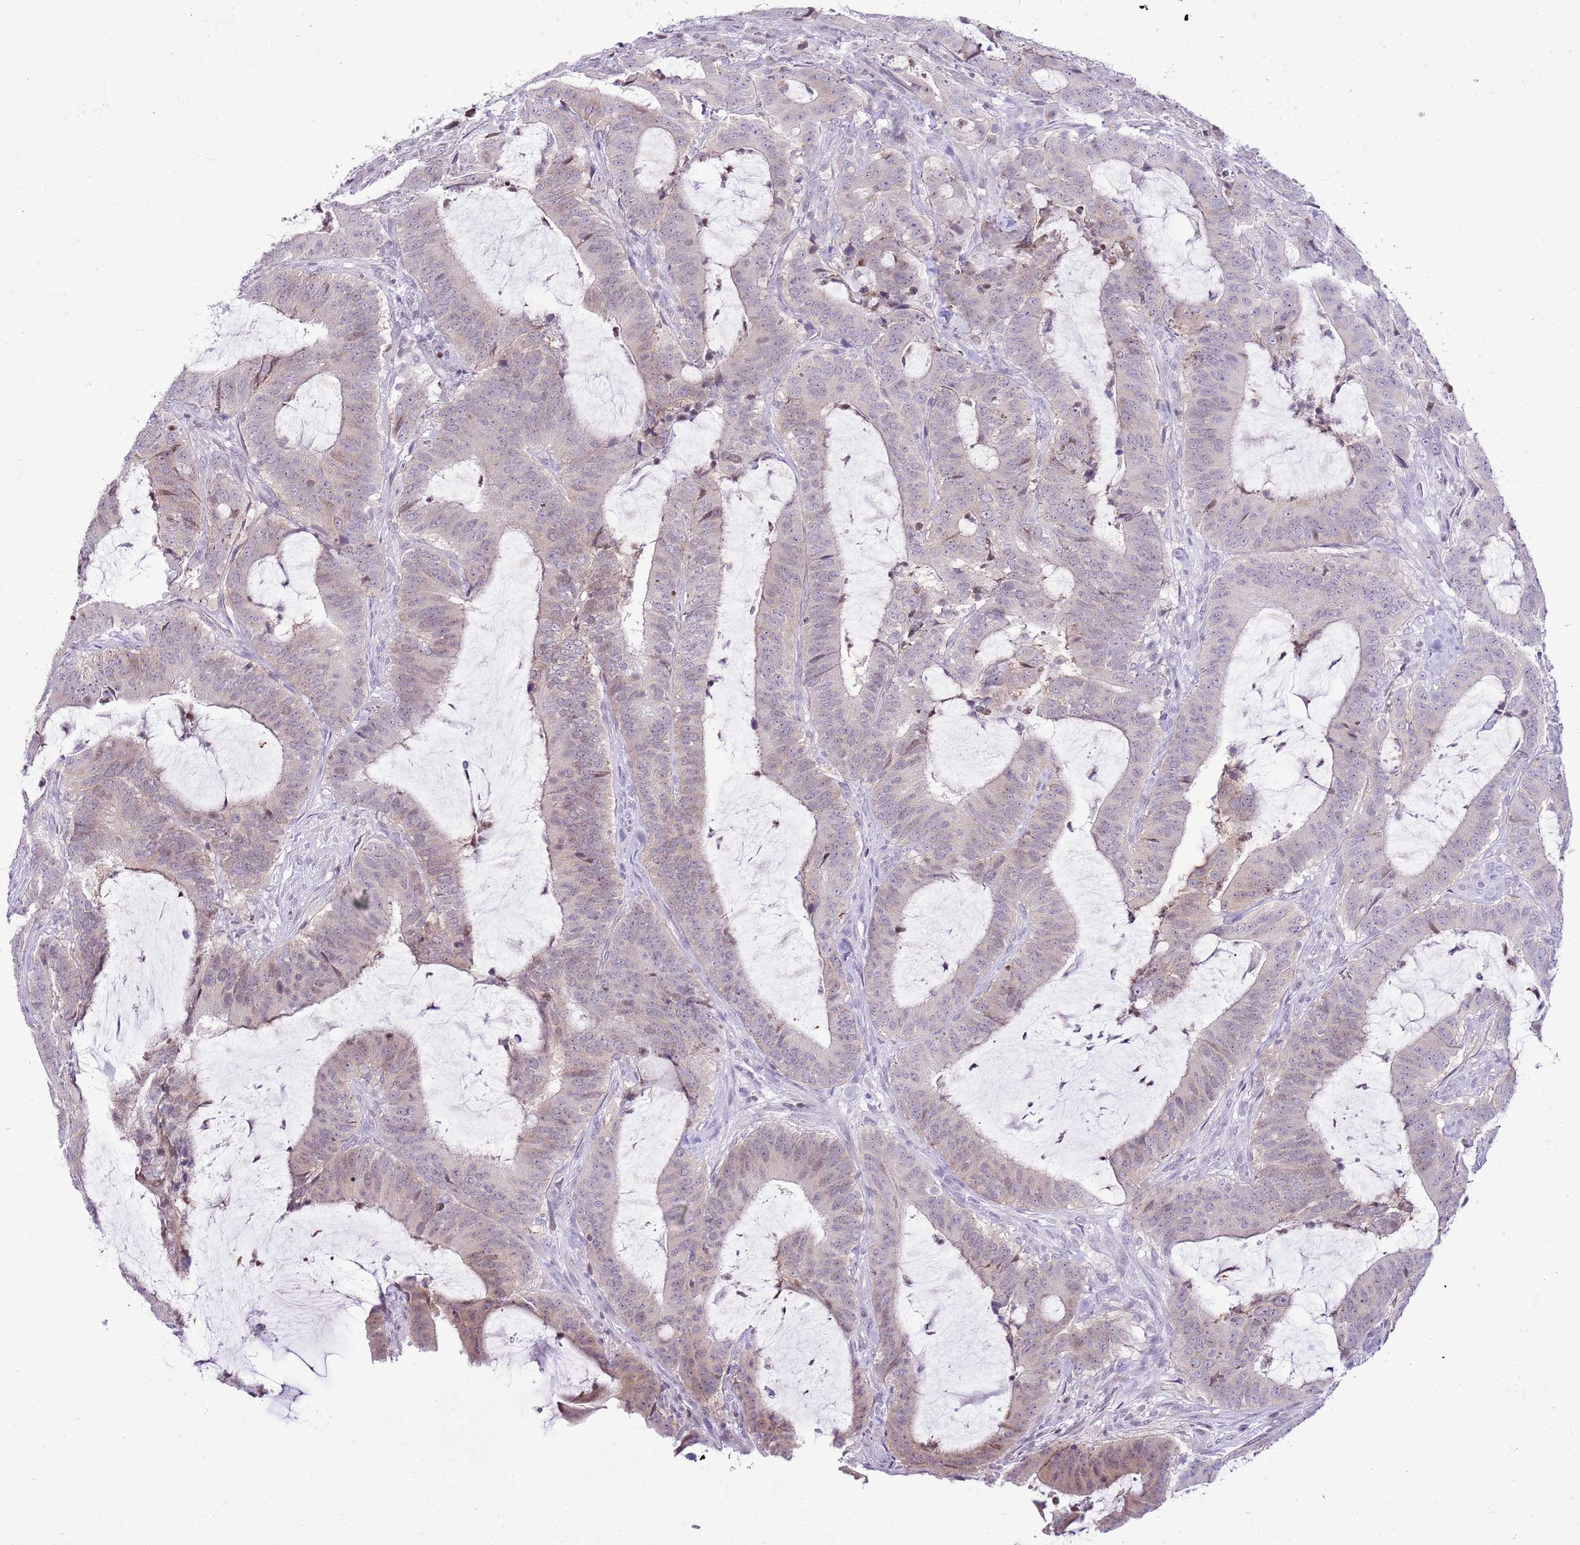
{"staining": {"intensity": "weak", "quantity": "<25%", "location": "cytoplasmic/membranous"}, "tissue": "colorectal cancer", "cell_type": "Tumor cells", "image_type": "cancer", "snomed": [{"axis": "morphology", "description": "Adenocarcinoma, NOS"}, {"axis": "topography", "description": "Colon"}], "caption": "There is no significant positivity in tumor cells of colorectal cancer (adenocarcinoma). The staining is performed using DAB (3,3'-diaminobenzidine) brown chromogen with nuclei counter-stained in using hematoxylin.", "gene": "PRR15", "patient": {"sex": "female", "age": 43}}